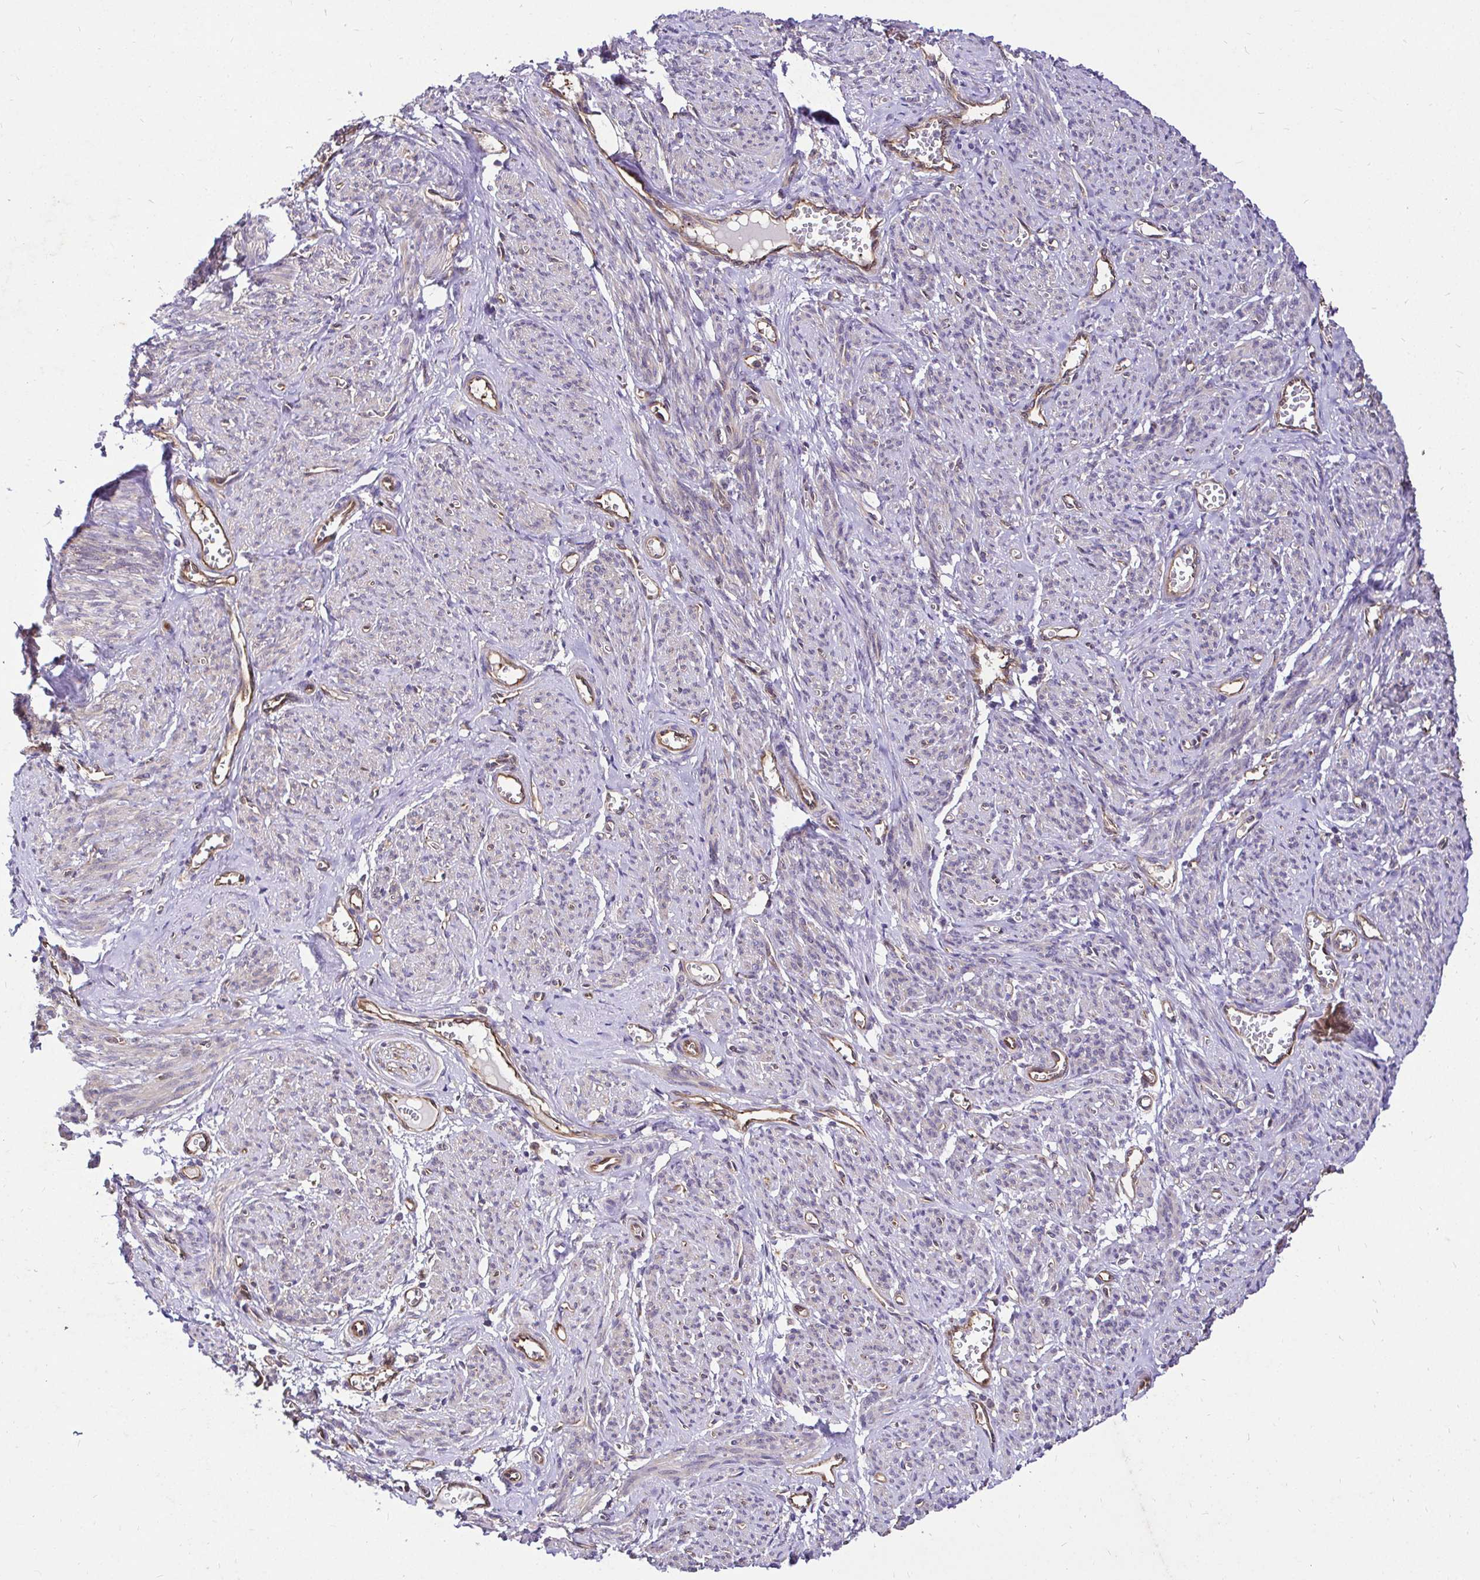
{"staining": {"intensity": "weak", "quantity": "25%-75%", "location": "cytoplasmic/membranous"}, "tissue": "smooth muscle", "cell_type": "Smooth muscle cells", "image_type": "normal", "snomed": [{"axis": "morphology", "description": "Normal tissue, NOS"}, {"axis": "topography", "description": "Smooth muscle"}], "caption": "Immunohistochemistry photomicrograph of benign smooth muscle: smooth muscle stained using immunohistochemistry displays low levels of weak protein expression localized specifically in the cytoplasmic/membranous of smooth muscle cells, appearing as a cytoplasmic/membranous brown color.", "gene": "CCDC122", "patient": {"sex": "female", "age": 65}}